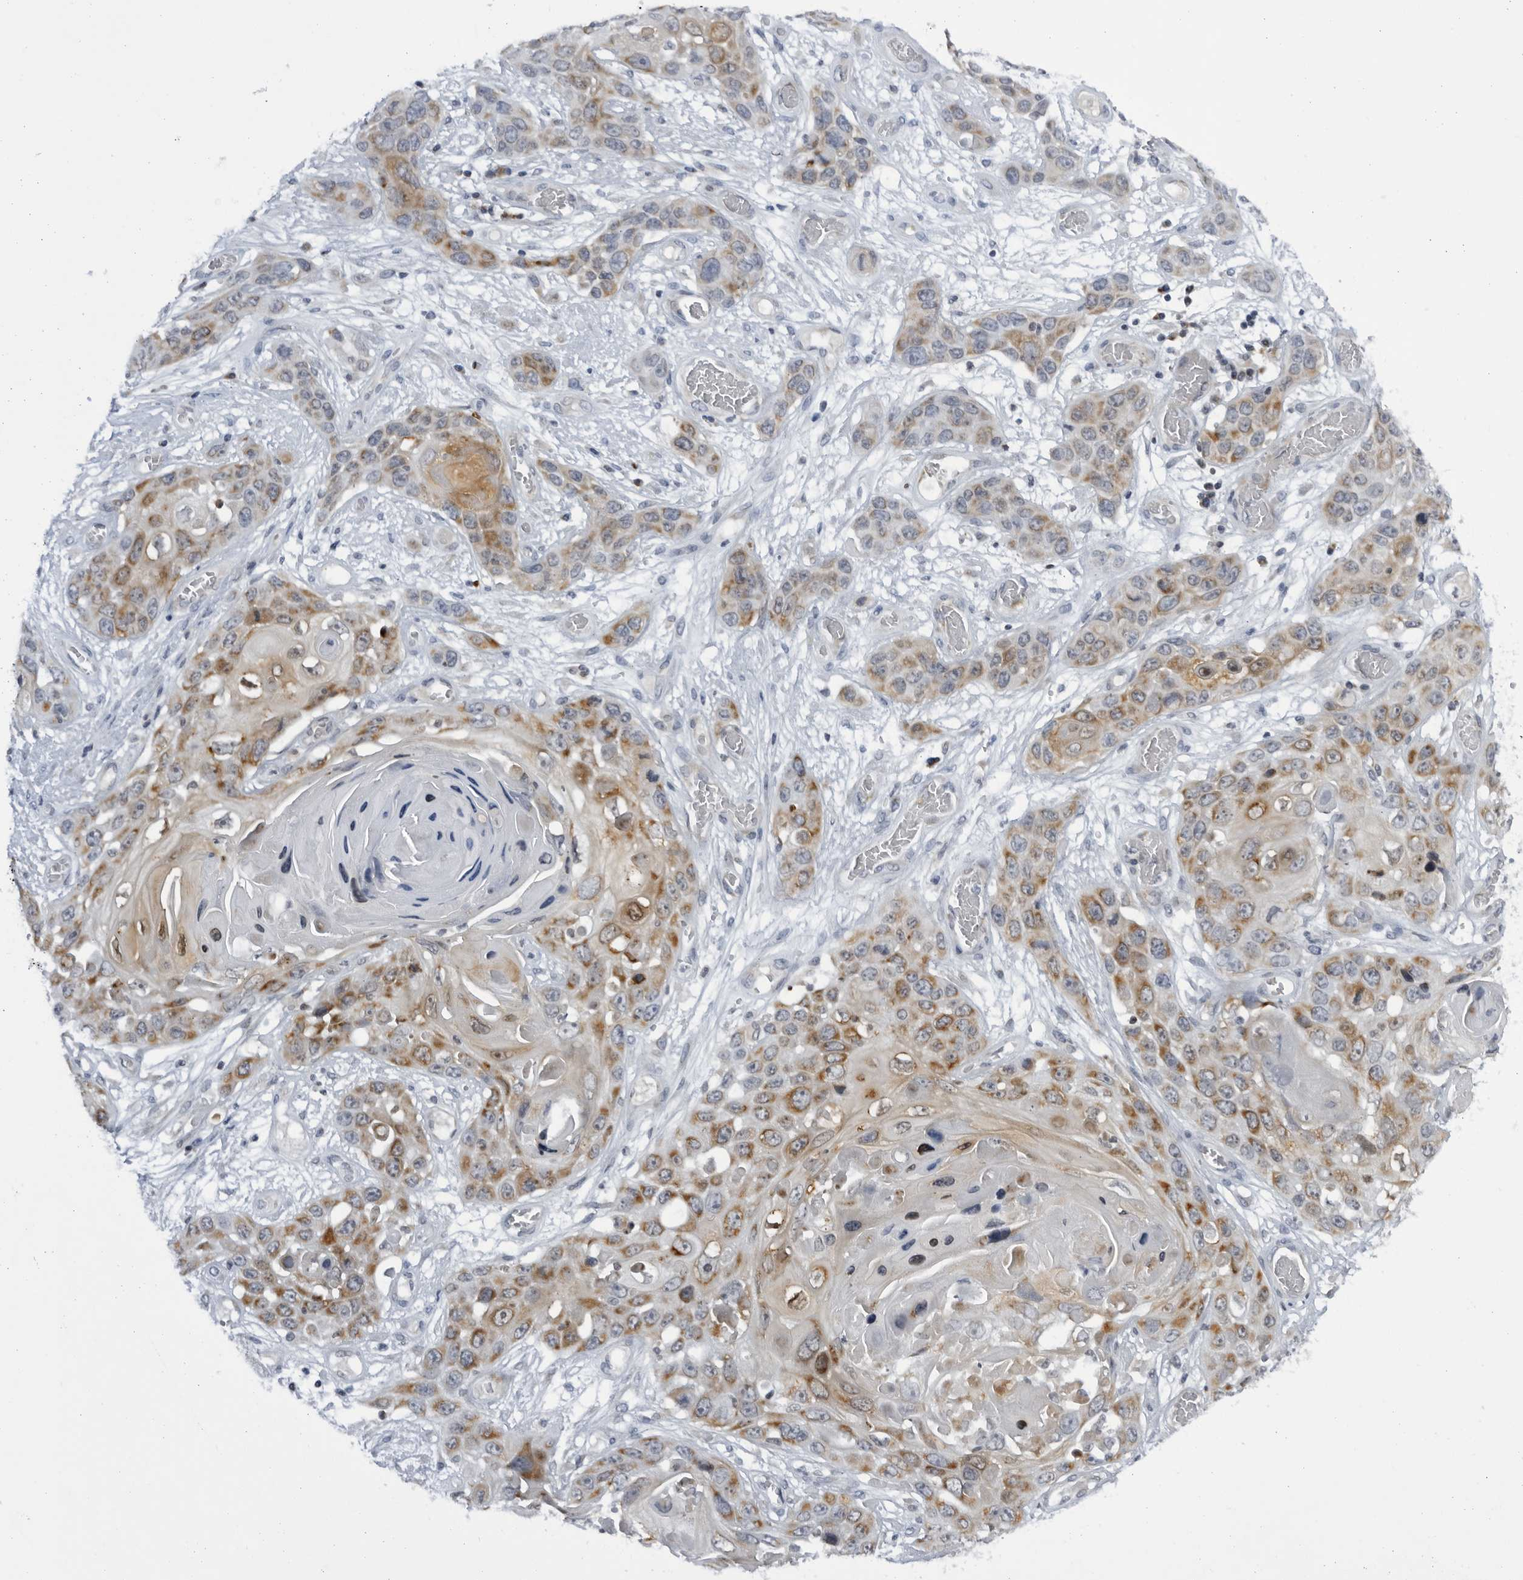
{"staining": {"intensity": "moderate", "quantity": ">75%", "location": "cytoplasmic/membranous"}, "tissue": "skin cancer", "cell_type": "Tumor cells", "image_type": "cancer", "snomed": [{"axis": "morphology", "description": "Squamous cell carcinoma, NOS"}, {"axis": "topography", "description": "Skin"}], "caption": "Protein expression analysis of human skin squamous cell carcinoma reveals moderate cytoplasmic/membranous staining in about >75% of tumor cells.", "gene": "SLC25A22", "patient": {"sex": "male", "age": 55}}